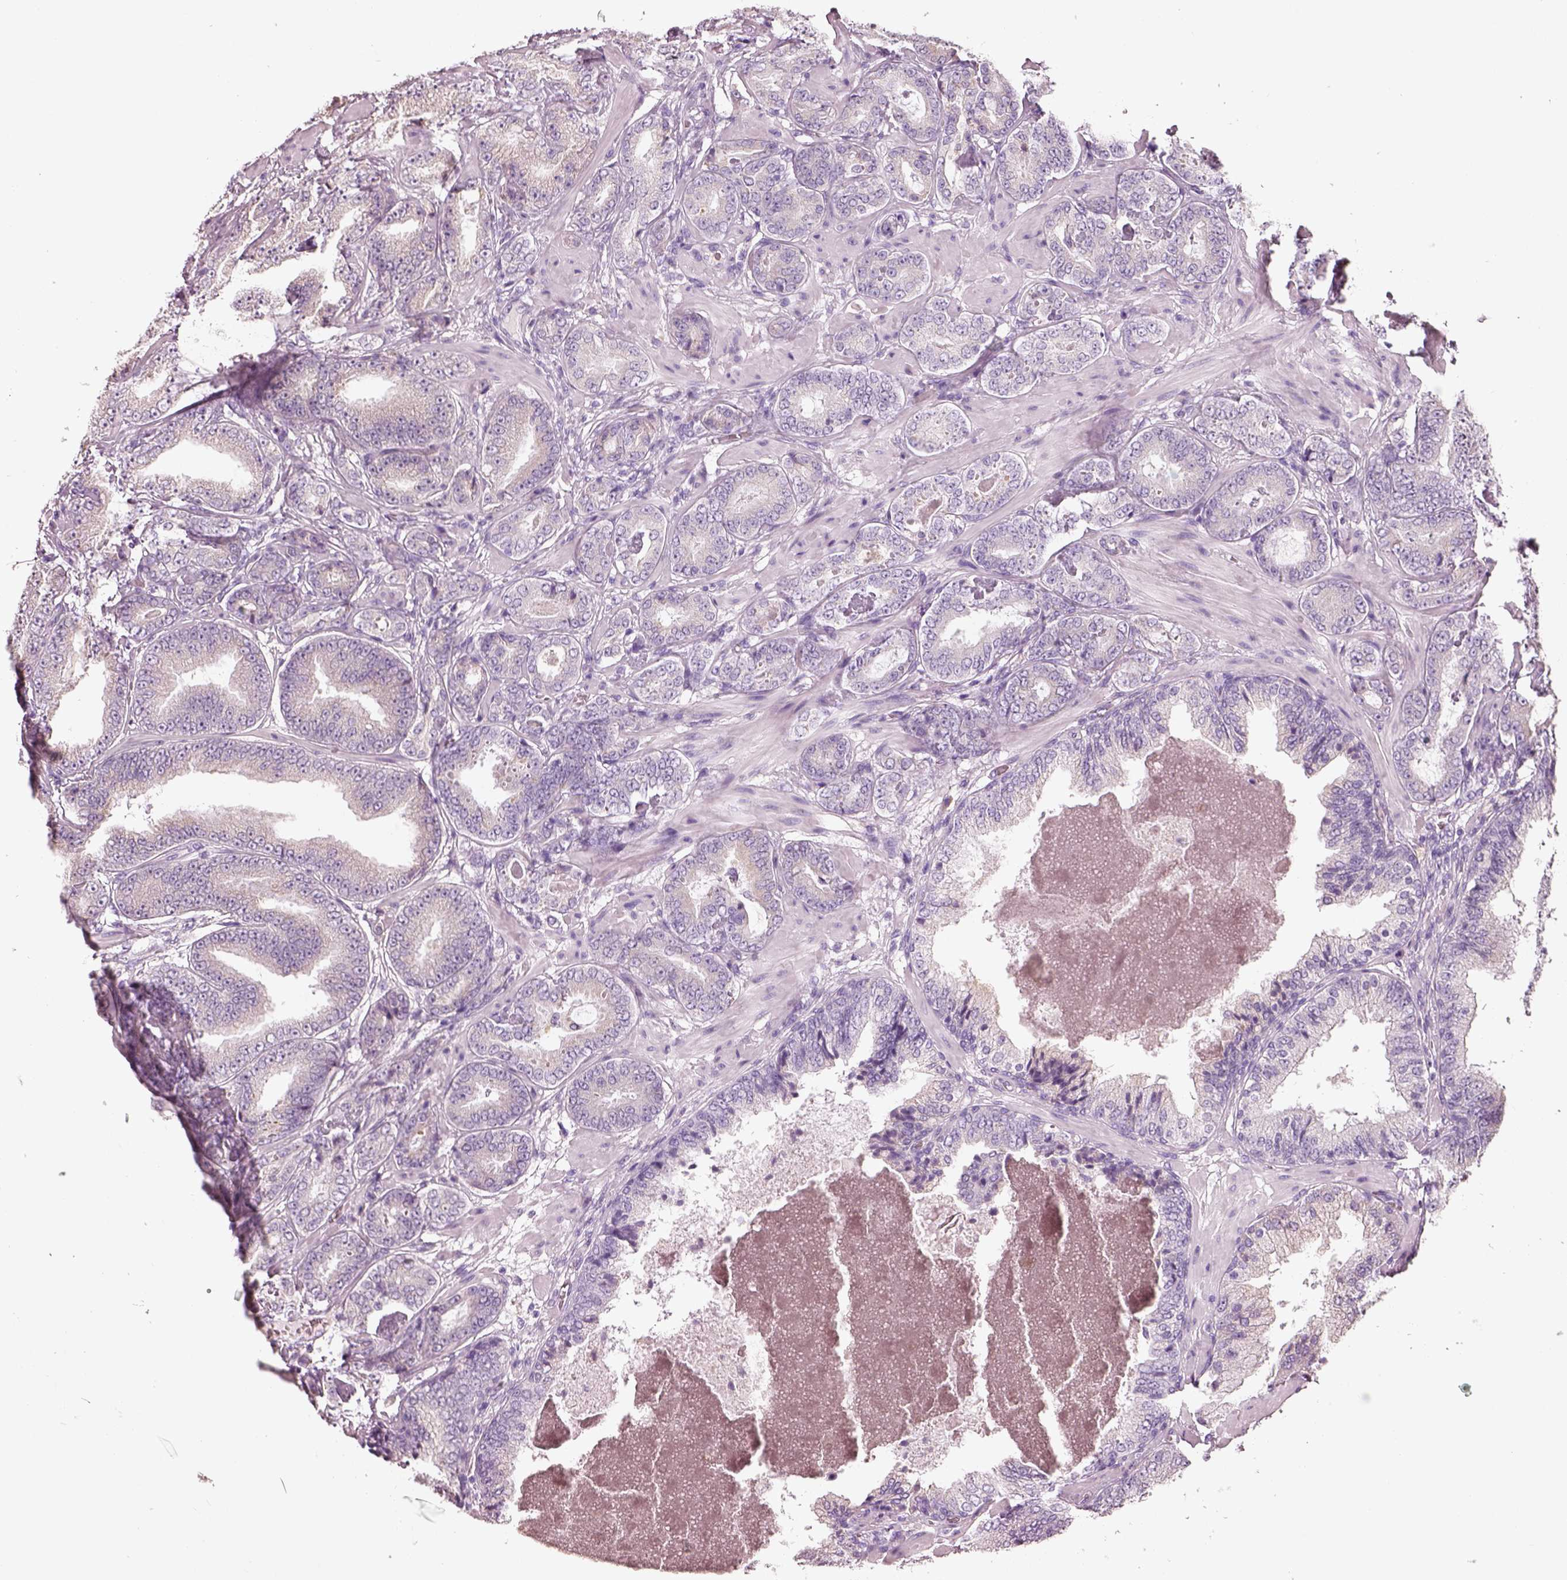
{"staining": {"intensity": "negative", "quantity": "none", "location": "none"}, "tissue": "prostate cancer", "cell_type": "Tumor cells", "image_type": "cancer", "snomed": [{"axis": "morphology", "description": "Adenocarcinoma, Low grade"}, {"axis": "topography", "description": "Prostate"}], "caption": "DAB (3,3'-diaminobenzidine) immunohistochemical staining of human prostate cancer displays no significant expression in tumor cells. (DAB IHC, high magnification).", "gene": "PNOC", "patient": {"sex": "male", "age": 60}}